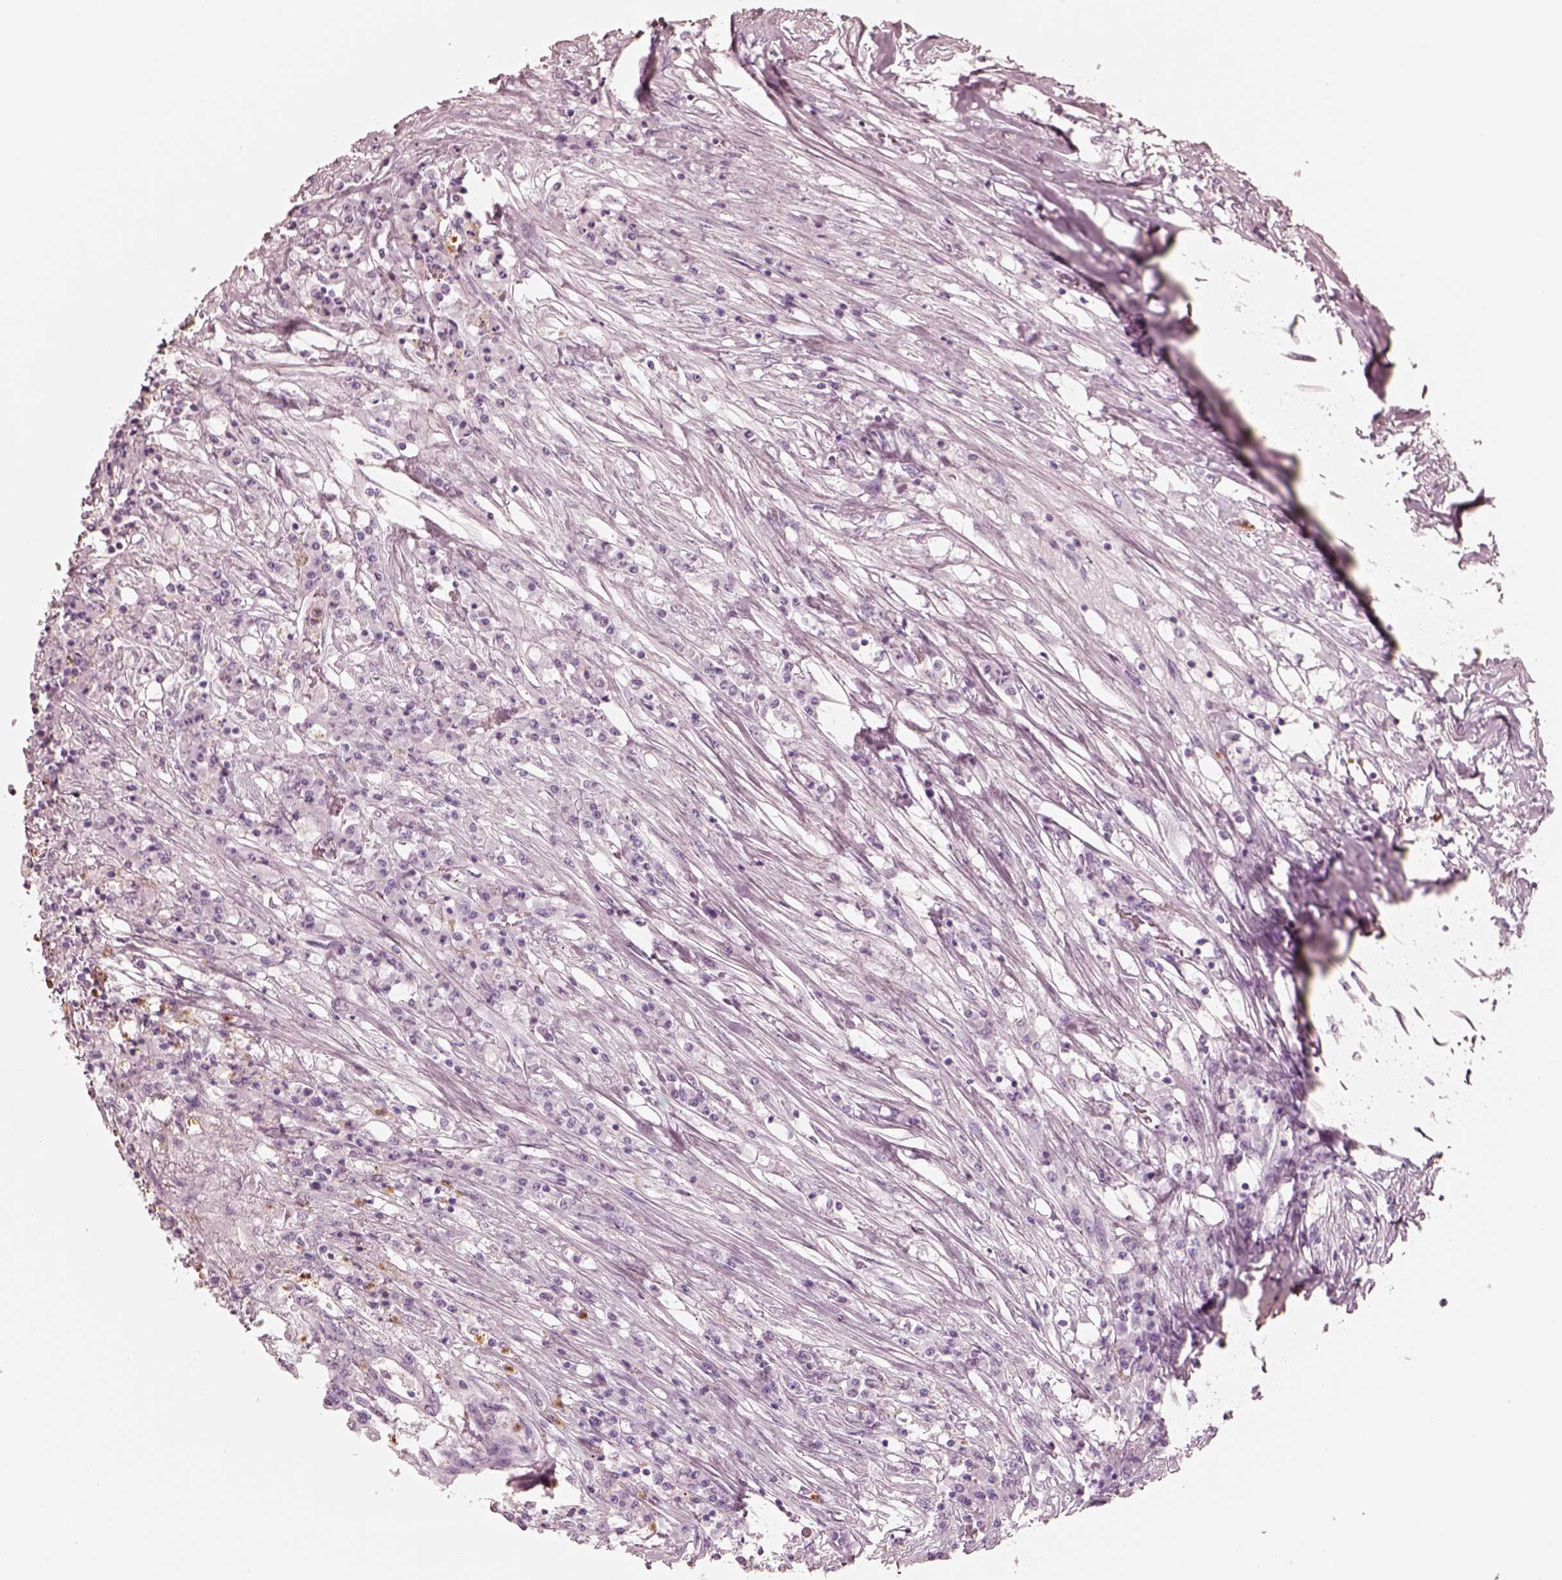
{"staining": {"intensity": "negative", "quantity": "none", "location": "none"}, "tissue": "colorectal cancer", "cell_type": "Tumor cells", "image_type": "cancer", "snomed": [{"axis": "morphology", "description": "Adenocarcinoma, NOS"}, {"axis": "topography", "description": "Rectum"}], "caption": "Immunohistochemistry (IHC) histopathology image of colorectal cancer (adenocarcinoma) stained for a protein (brown), which demonstrates no staining in tumor cells.", "gene": "ELANE", "patient": {"sex": "male", "age": 54}}